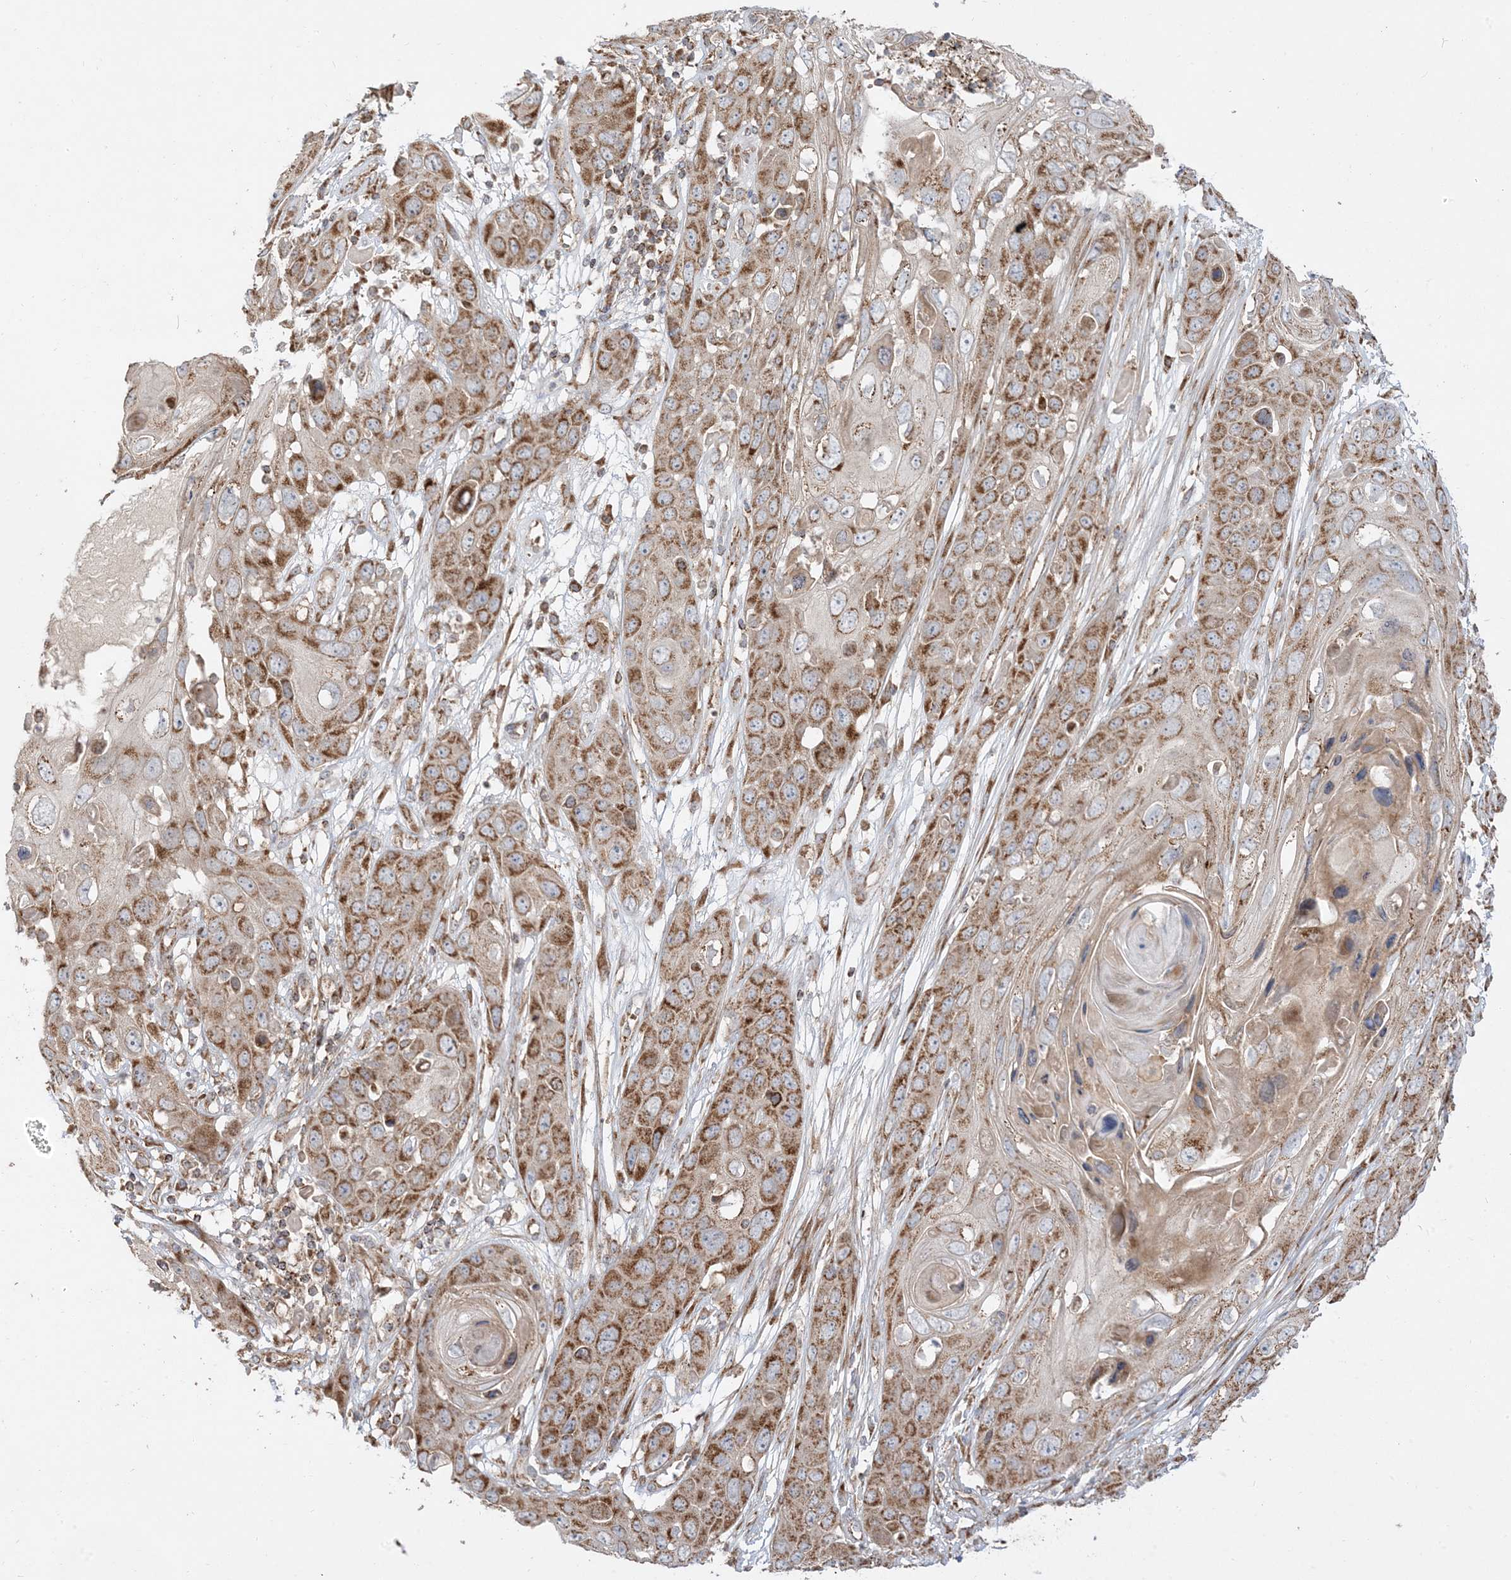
{"staining": {"intensity": "moderate", "quantity": ">75%", "location": "cytoplasmic/membranous"}, "tissue": "skin cancer", "cell_type": "Tumor cells", "image_type": "cancer", "snomed": [{"axis": "morphology", "description": "Squamous cell carcinoma, NOS"}, {"axis": "topography", "description": "Skin"}], "caption": "High-magnification brightfield microscopy of skin cancer (squamous cell carcinoma) stained with DAB (3,3'-diaminobenzidine) (brown) and counterstained with hematoxylin (blue). tumor cells exhibit moderate cytoplasmic/membranous expression is seen in approximately>75% of cells. The staining was performed using DAB (3,3'-diaminobenzidine), with brown indicating positive protein expression. Nuclei are stained blue with hematoxylin.", "gene": "AARS2", "patient": {"sex": "male", "age": 55}}